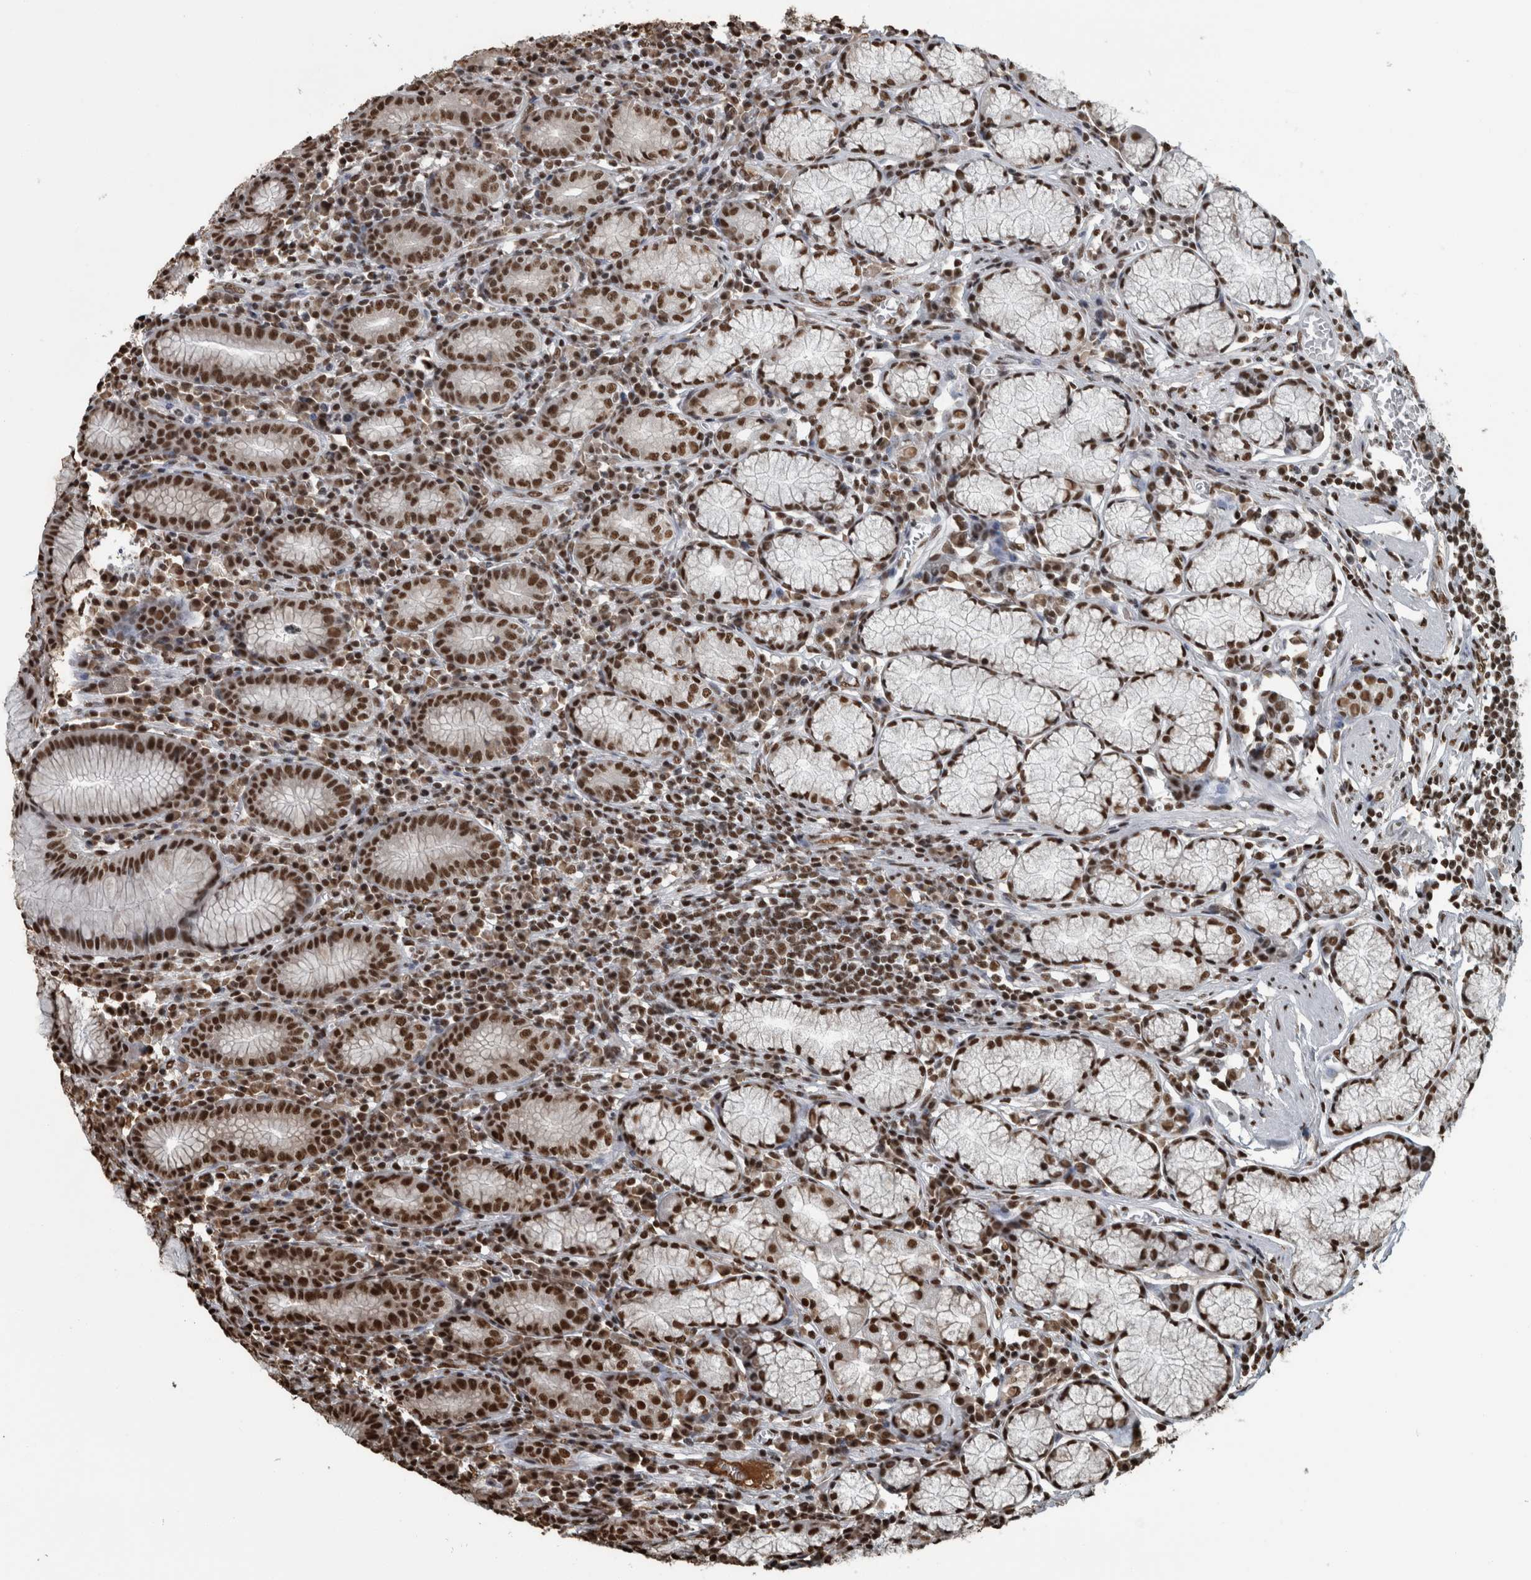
{"staining": {"intensity": "strong", "quantity": ">75%", "location": "cytoplasmic/membranous,nuclear"}, "tissue": "stomach", "cell_type": "Glandular cells", "image_type": "normal", "snomed": [{"axis": "morphology", "description": "Normal tissue, NOS"}, {"axis": "topography", "description": "Stomach"}], "caption": "The image reveals staining of unremarkable stomach, revealing strong cytoplasmic/membranous,nuclear protein expression (brown color) within glandular cells.", "gene": "TGS1", "patient": {"sex": "male", "age": 55}}